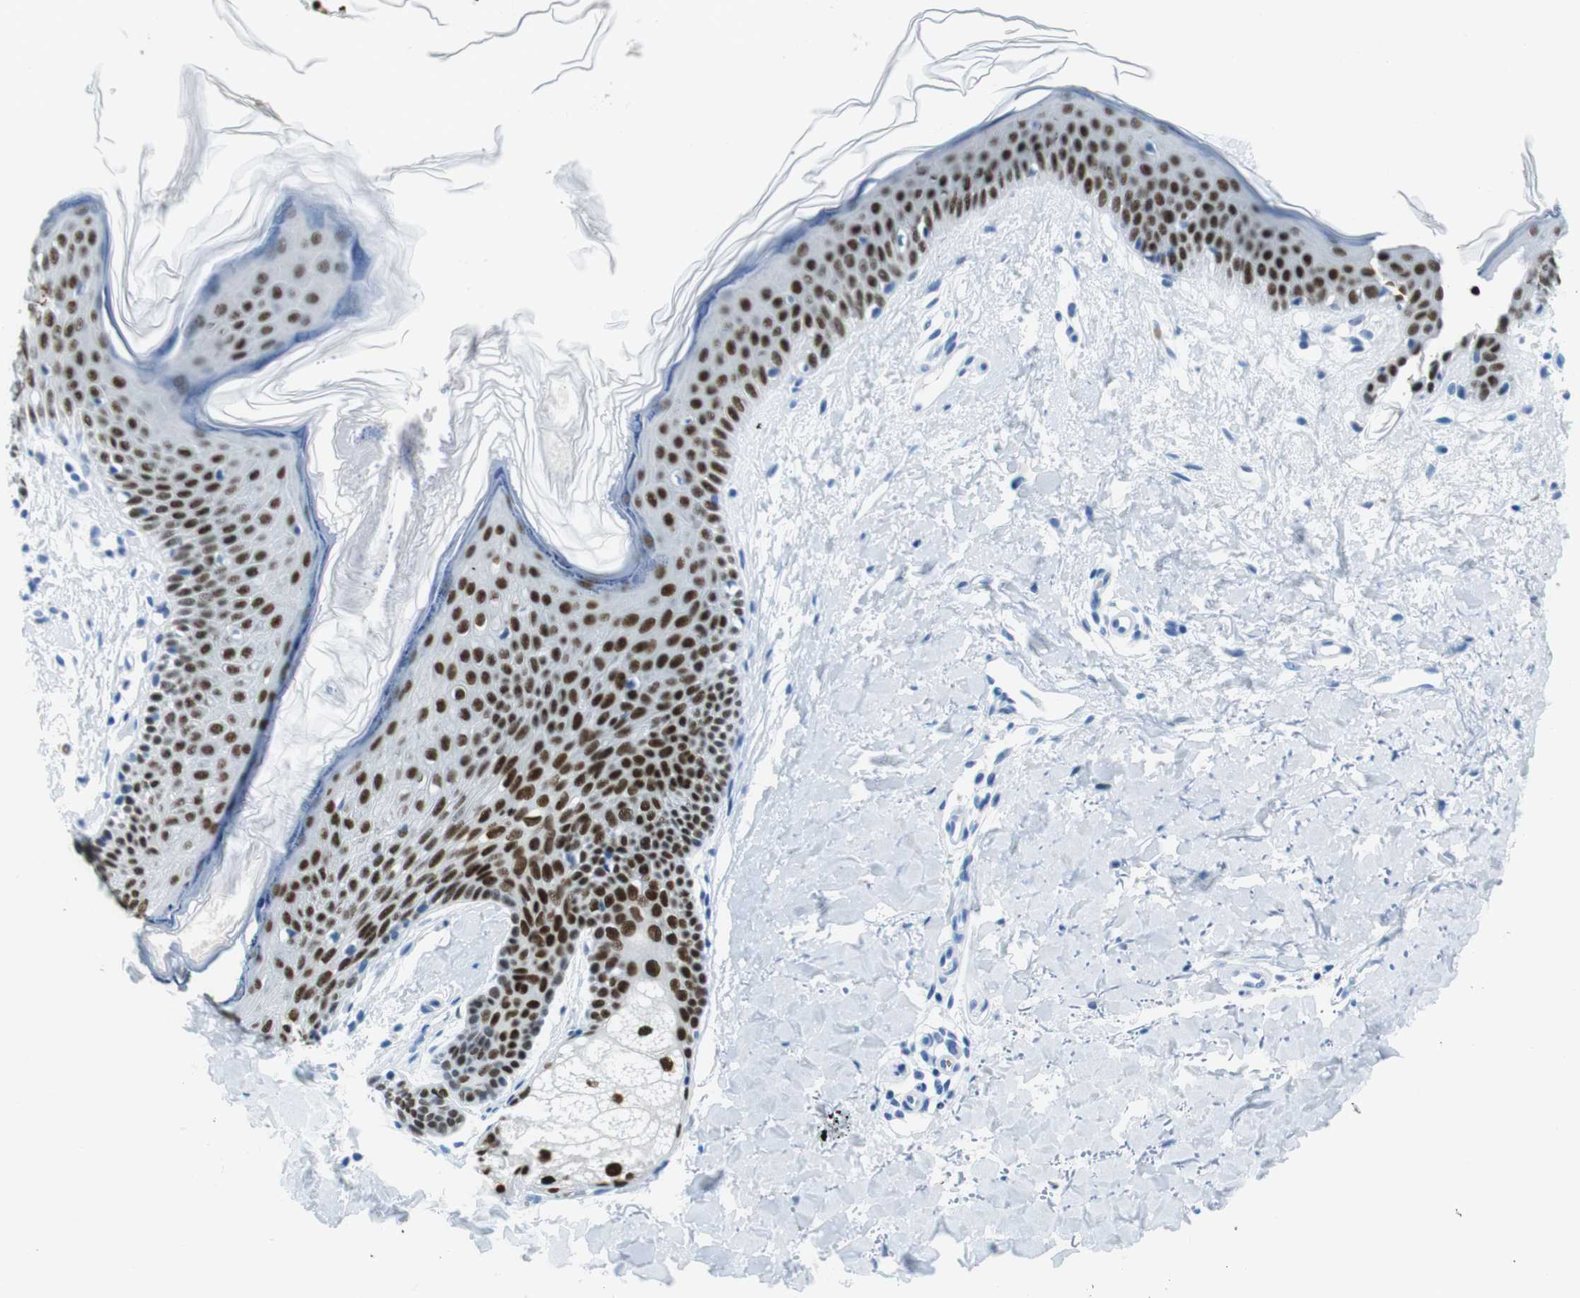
{"staining": {"intensity": "negative", "quantity": "none", "location": "none"}, "tissue": "skin", "cell_type": "Fibroblasts", "image_type": "normal", "snomed": [{"axis": "morphology", "description": "Normal tissue, NOS"}, {"axis": "topography", "description": "Skin"}], "caption": "This is an immunohistochemistry (IHC) micrograph of unremarkable human skin. There is no expression in fibroblasts.", "gene": "TFAP2C", "patient": {"sex": "female", "age": 56}}